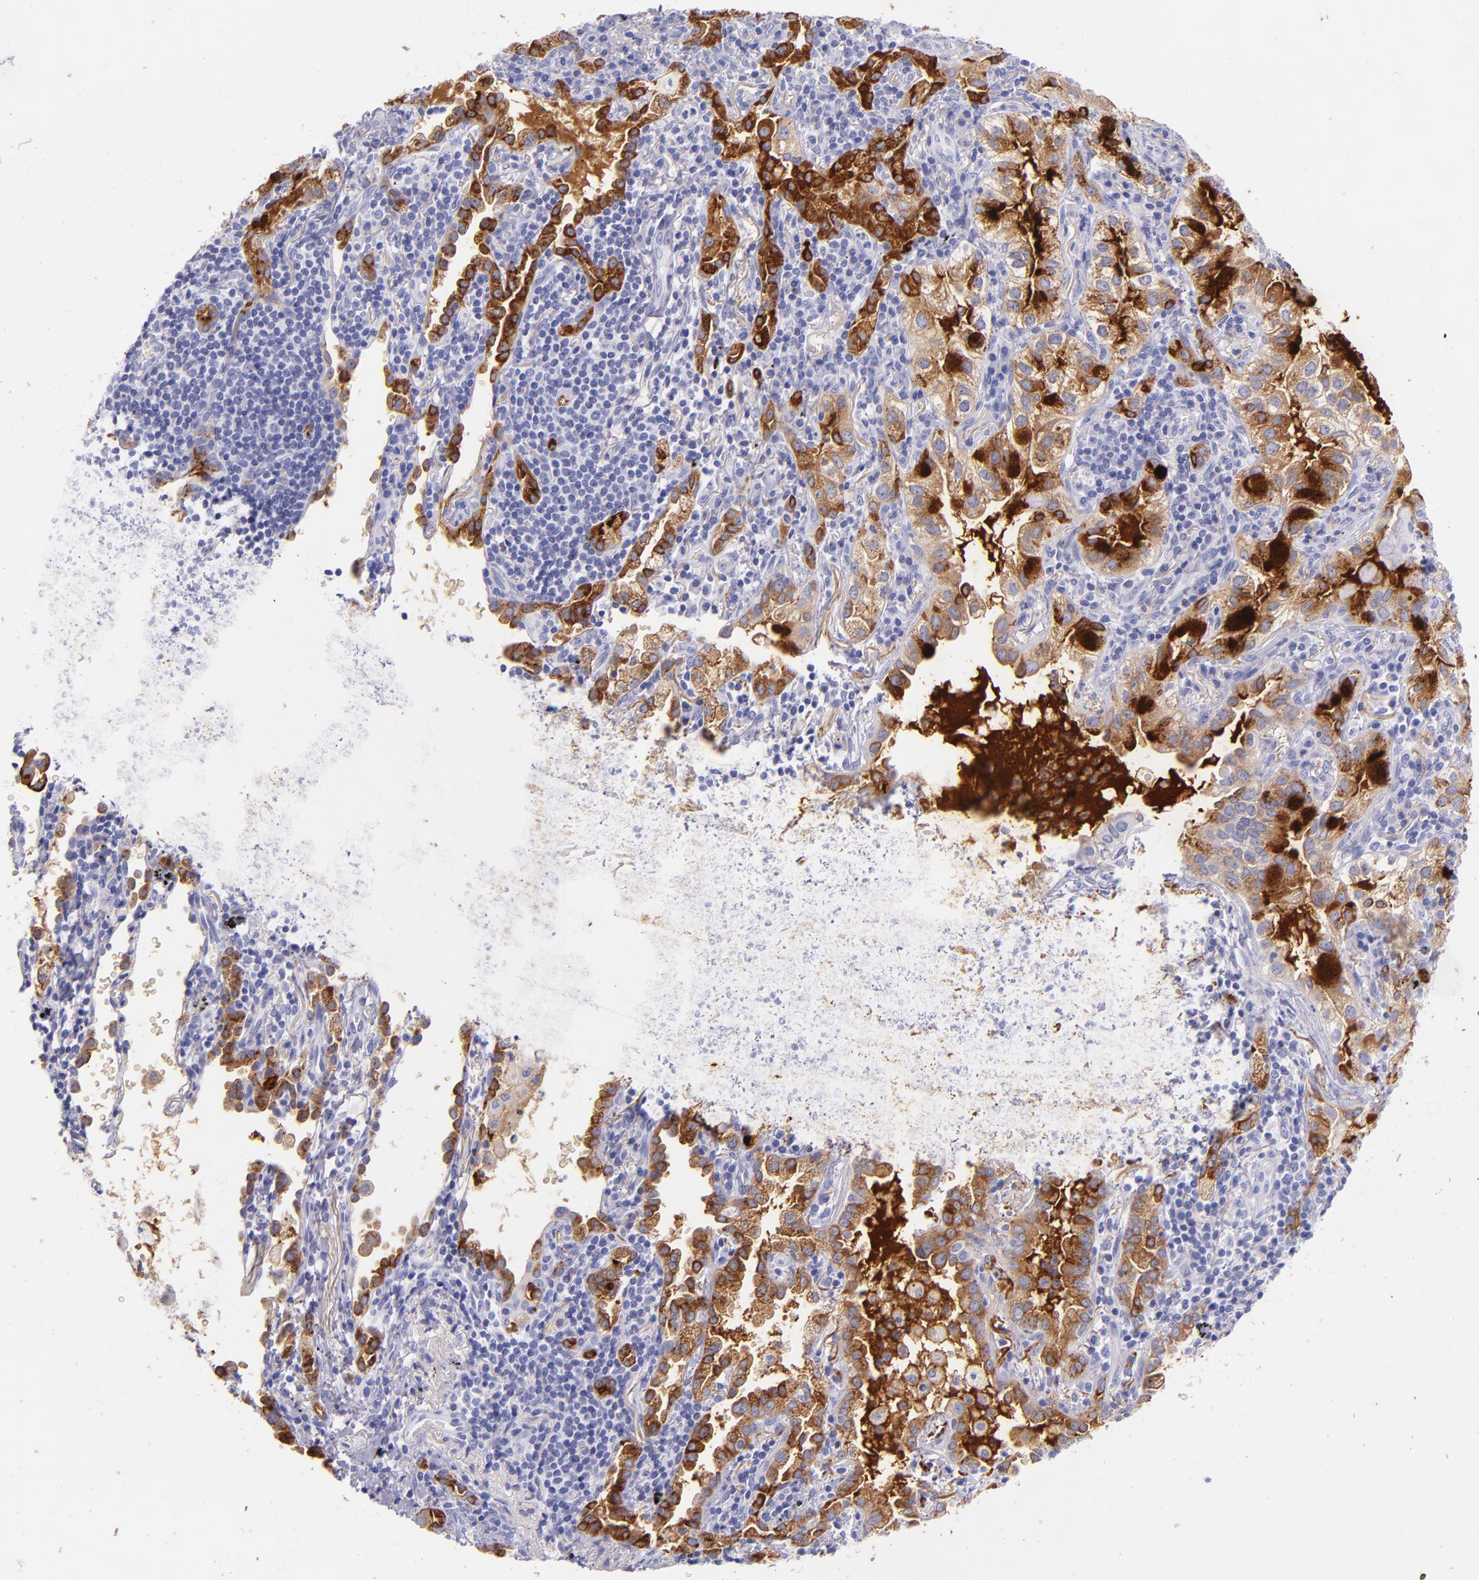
{"staining": {"intensity": "strong", "quantity": ">75%", "location": "cytoplasmic/membranous"}, "tissue": "lung cancer", "cell_type": "Tumor cells", "image_type": "cancer", "snomed": [{"axis": "morphology", "description": "Adenocarcinoma, NOS"}, {"axis": "topography", "description": "Lung"}], "caption": "A brown stain highlights strong cytoplasmic/membranous expression of a protein in human adenocarcinoma (lung) tumor cells. (Brightfield microscopy of DAB IHC at high magnification).", "gene": "SFTPB", "patient": {"sex": "female", "age": 50}}